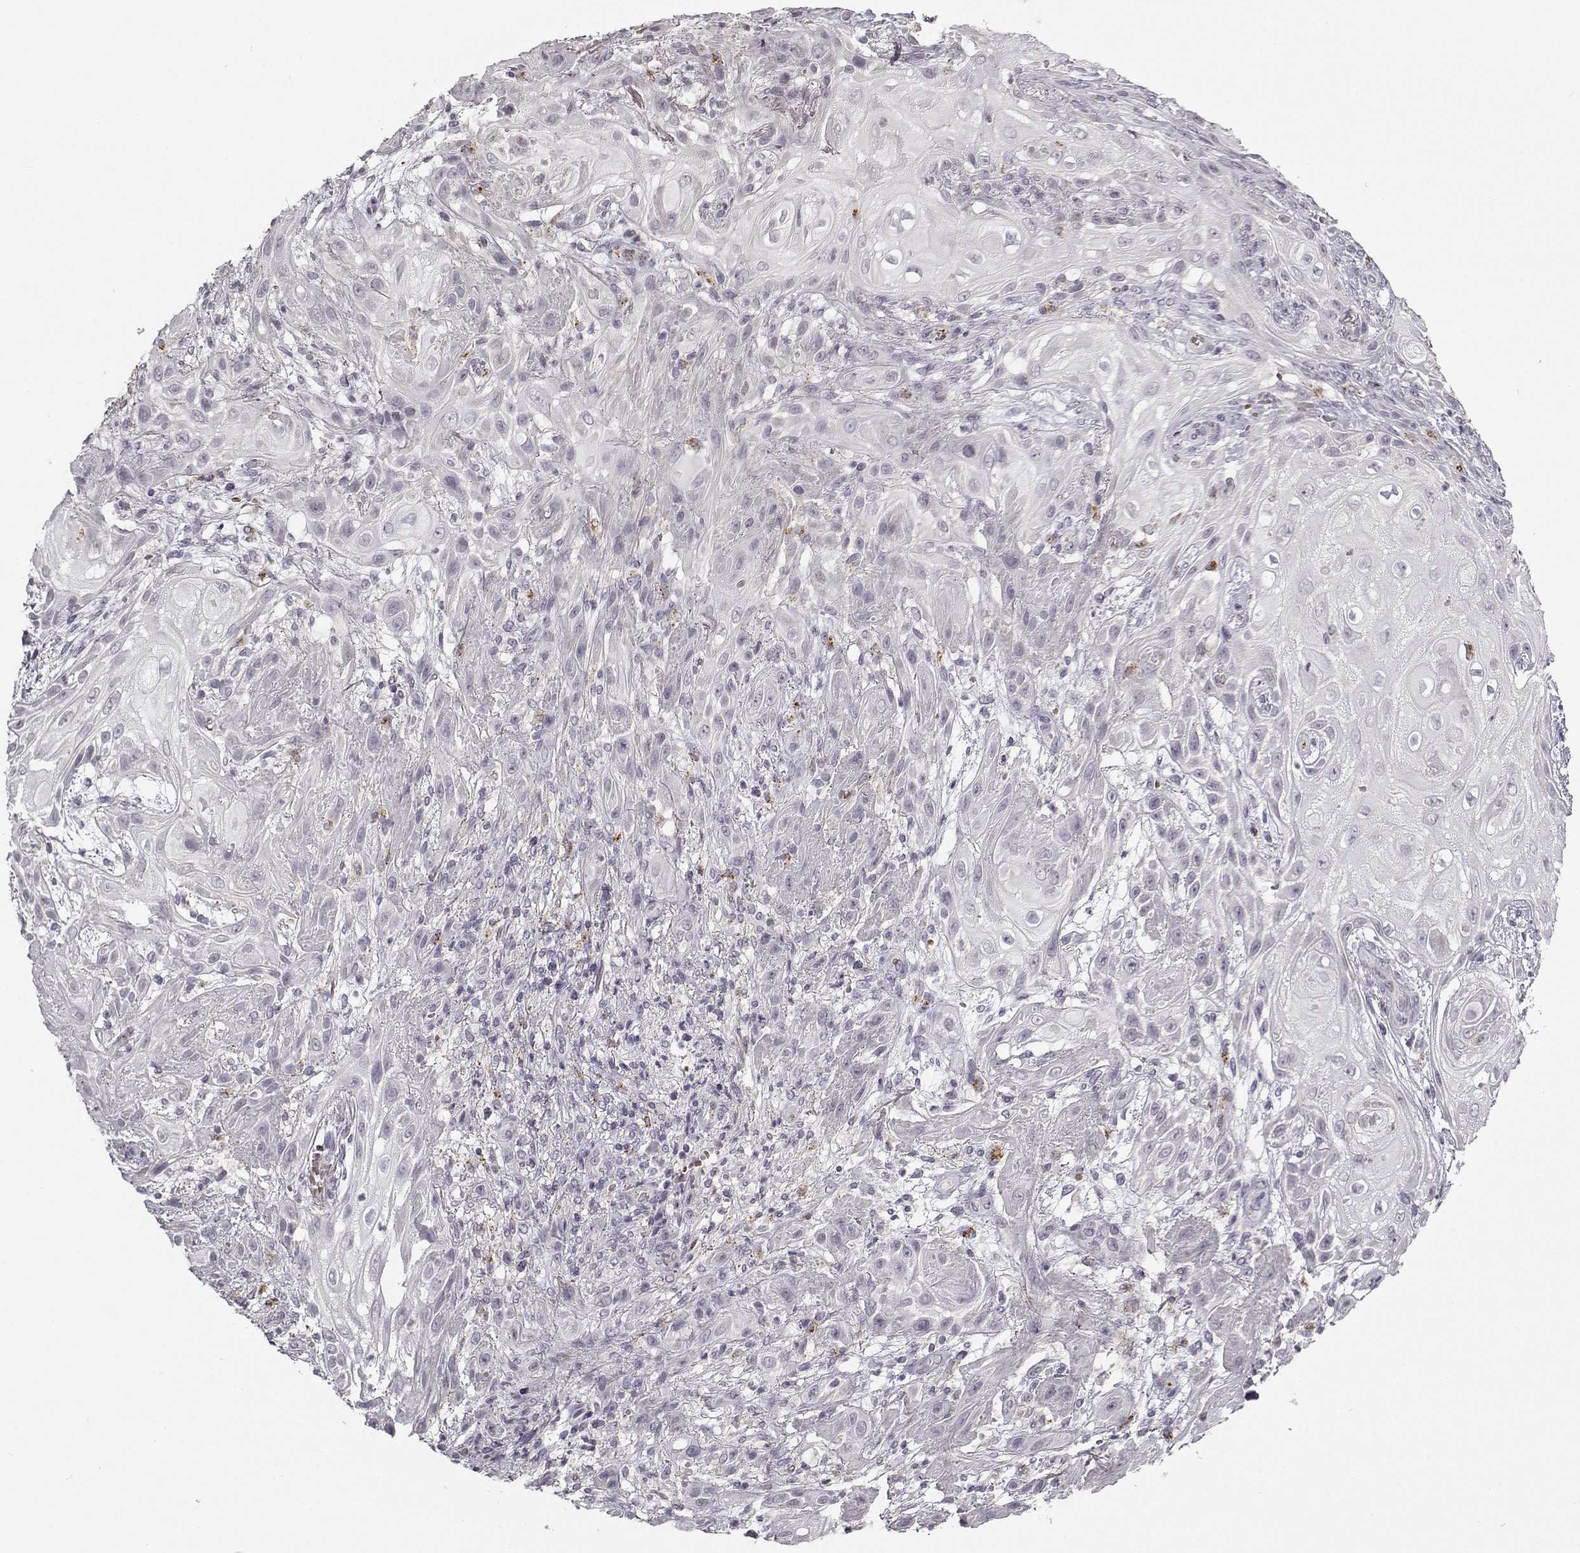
{"staining": {"intensity": "negative", "quantity": "none", "location": "none"}, "tissue": "skin cancer", "cell_type": "Tumor cells", "image_type": "cancer", "snomed": [{"axis": "morphology", "description": "Squamous cell carcinoma, NOS"}, {"axis": "topography", "description": "Skin"}], "caption": "The IHC image has no significant staining in tumor cells of skin cancer (squamous cell carcinoma) tissue.", "gene": "SNCA", "patient": {"sex": "male", "age": 62}}